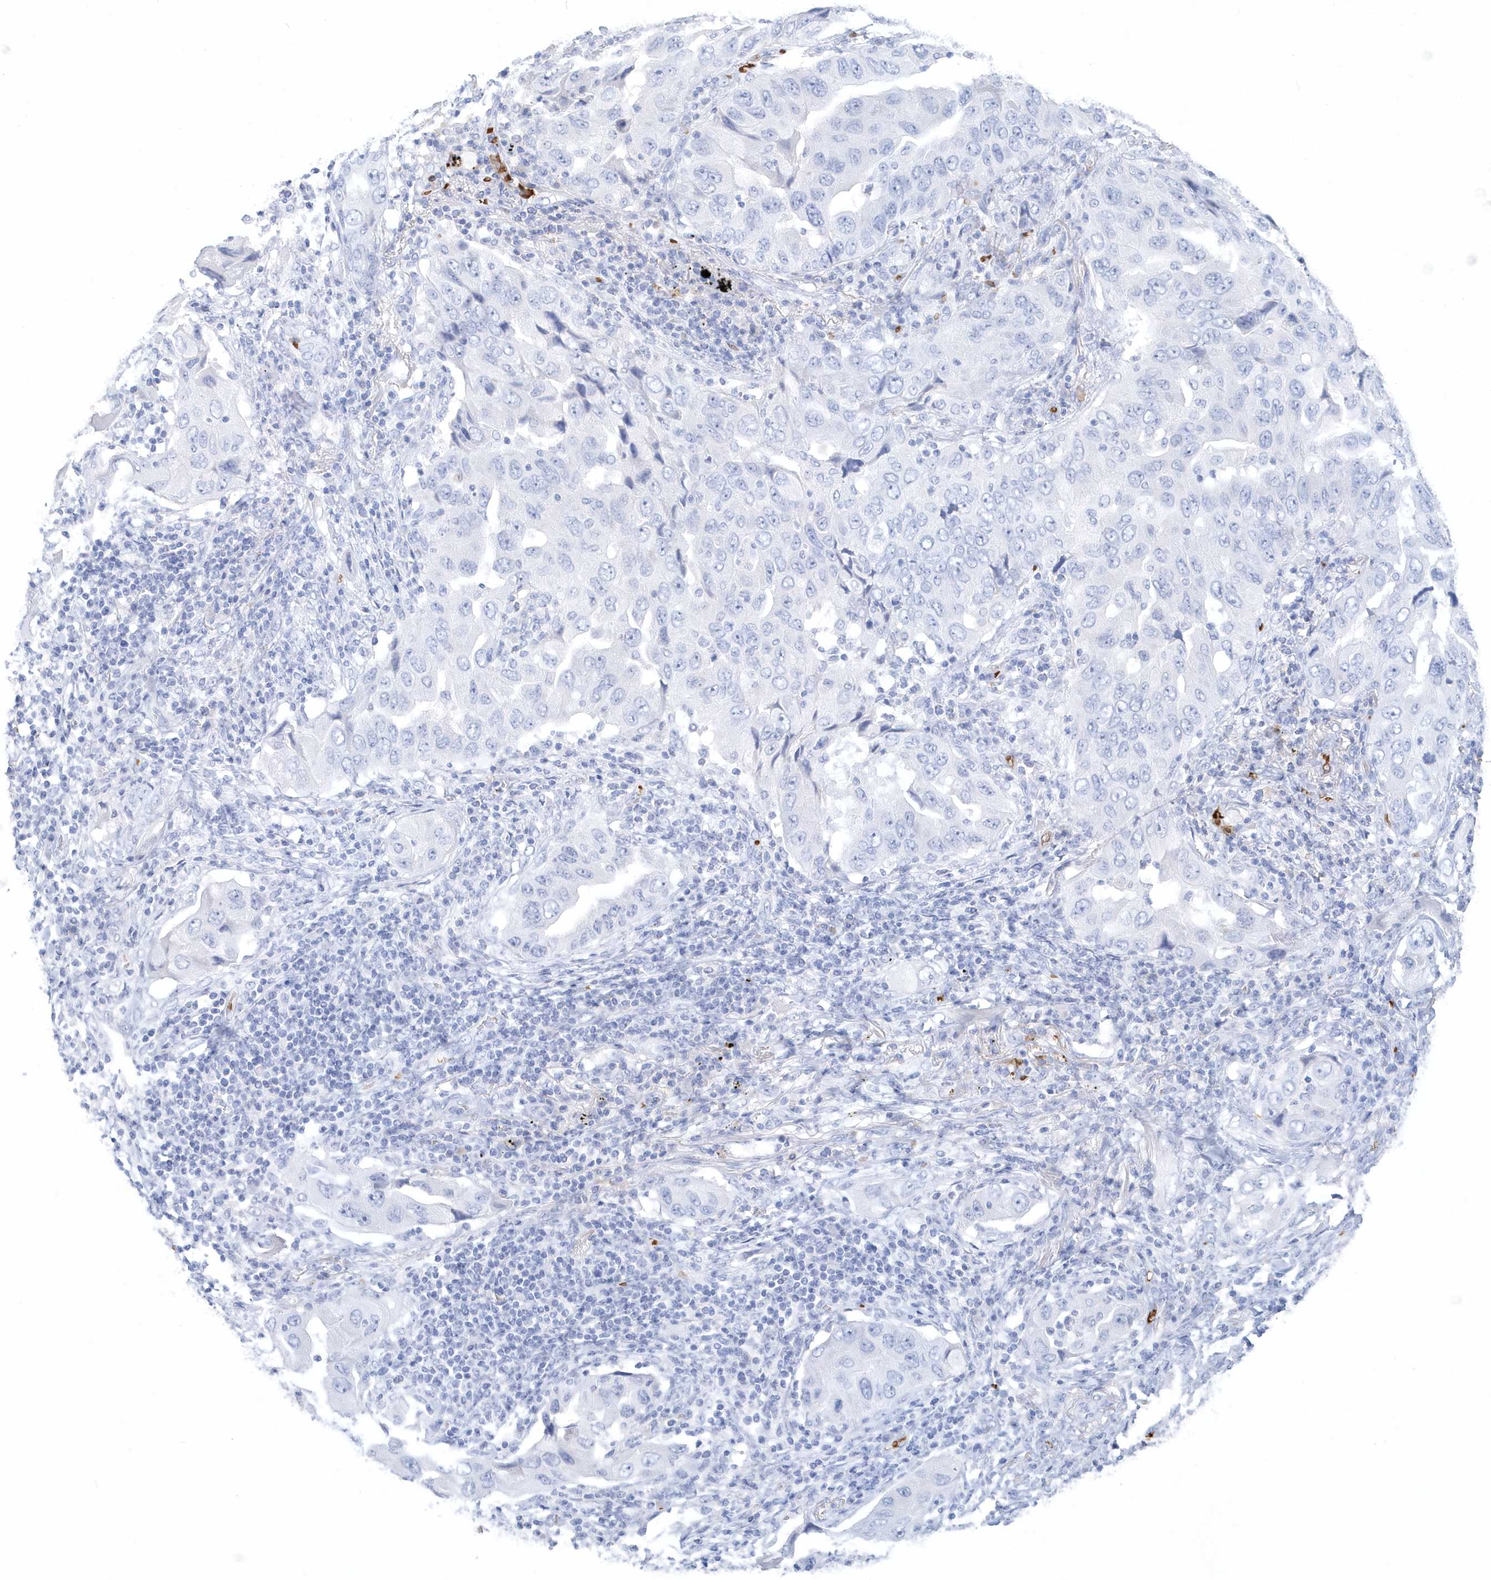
{"staining": {"intensity": "negative", "quantity": "none", "location": "none"}, "tissue": "lung cancer", "cell_type": "Tumor cells", "image_type": "cancer", "snomed": [{"axis": "morphology", "description": "Adenocarcinoma, NOS"}, {"axis": "topography", "description": "Lung"}], "caption": "Lung cancer stained for a protein using immunohistochemistry displays no expression tumor cells.", "gene": "HBA2", "patient": {"sex": "female", "age": 65}}